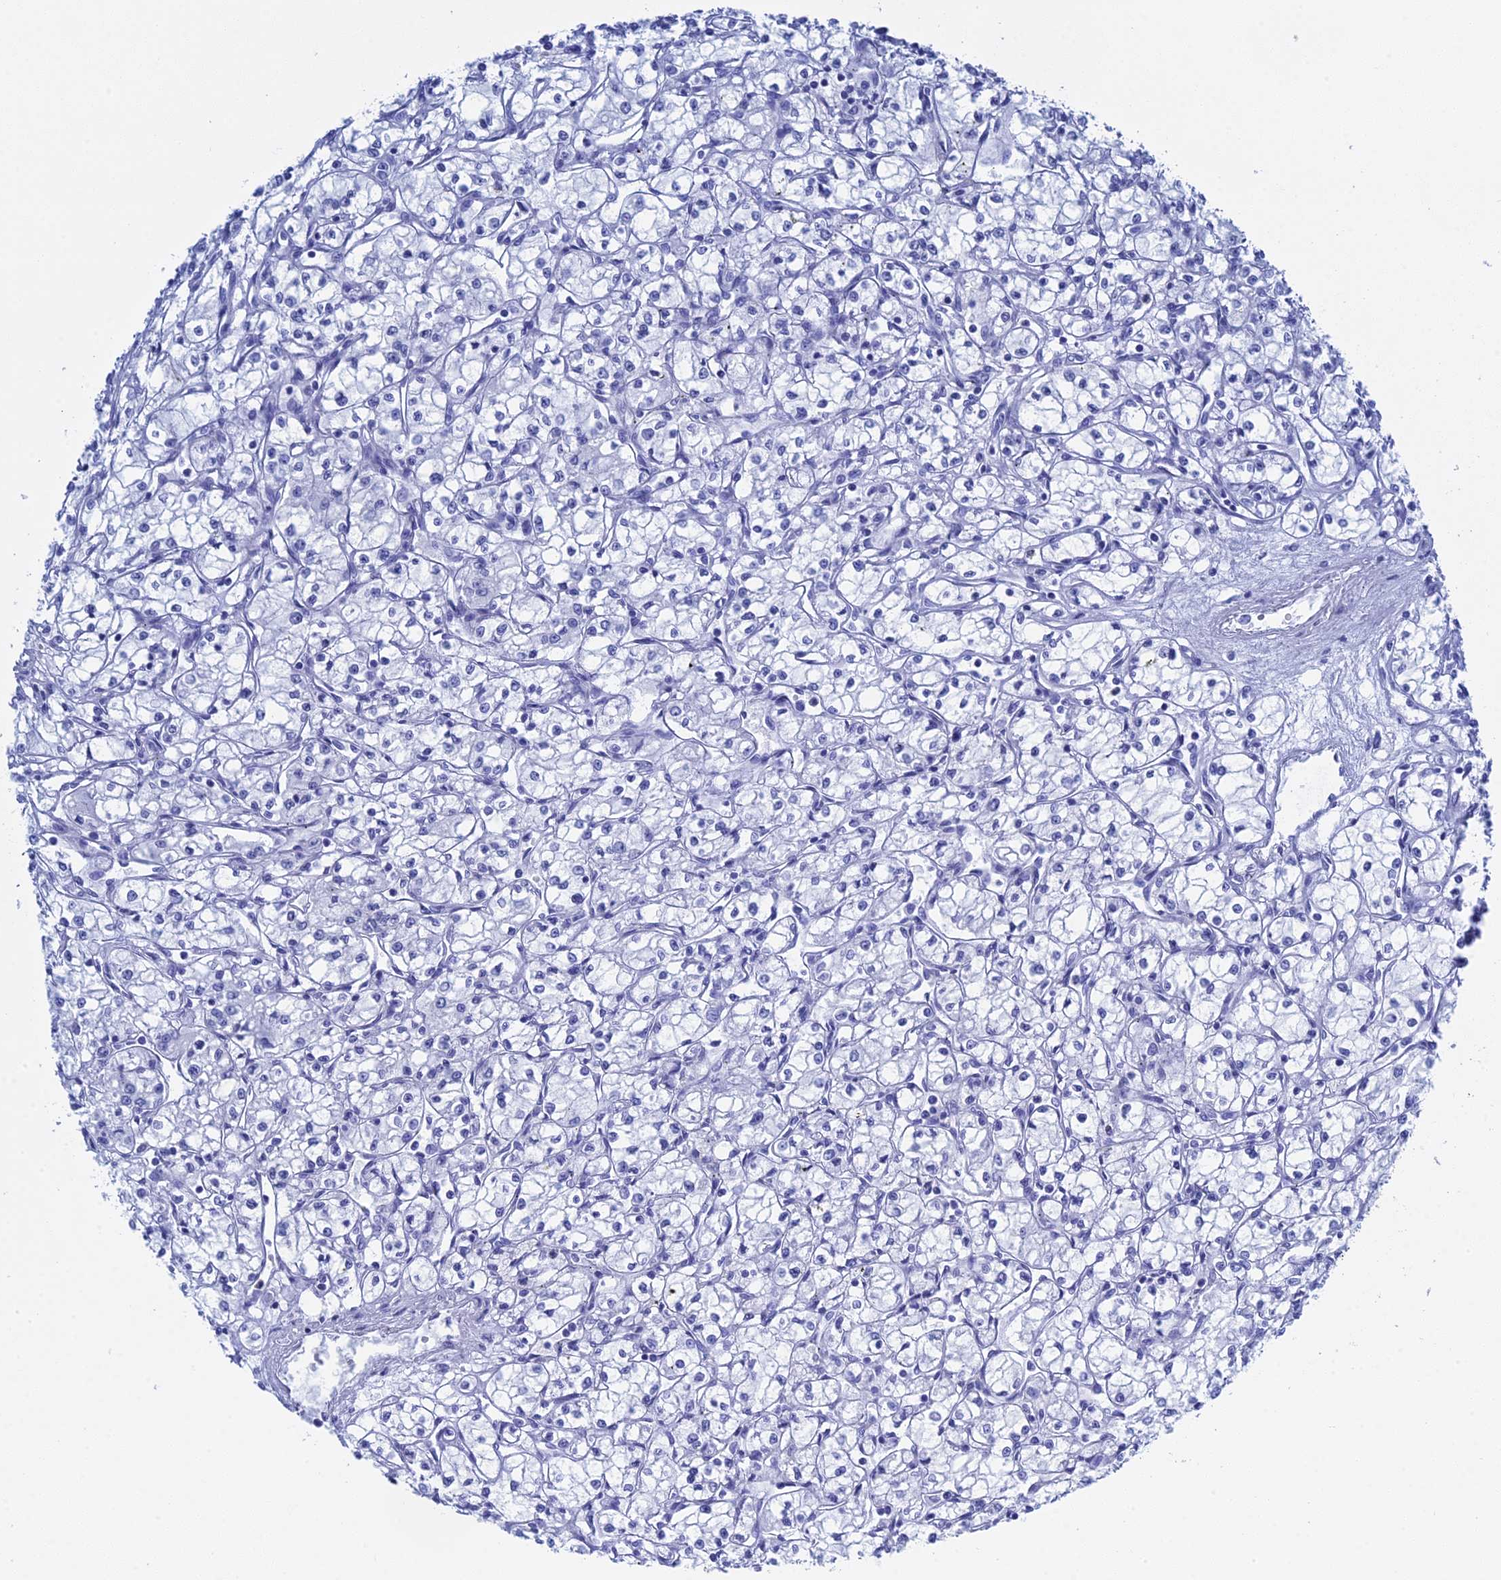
{"staining": {"intensity": "negative", "quantity": "none", "location": "none"}, "tissue": "renal cancer", "cell_type": "Tumor cells", "image_type": "cancer", "snomed": [{"axis": "morphology", "description": "Adenocarcinoma, NOS"}, {"axis": "topography", "description": "Kidney"}], "caption": "The immunohistochemistry (IHC) image has no significant staining in tumor cells of renal cancer (adenocarcinoma) tissue.", "gene": "TEX101", "patient": {"sex": "male", "age": 59}}